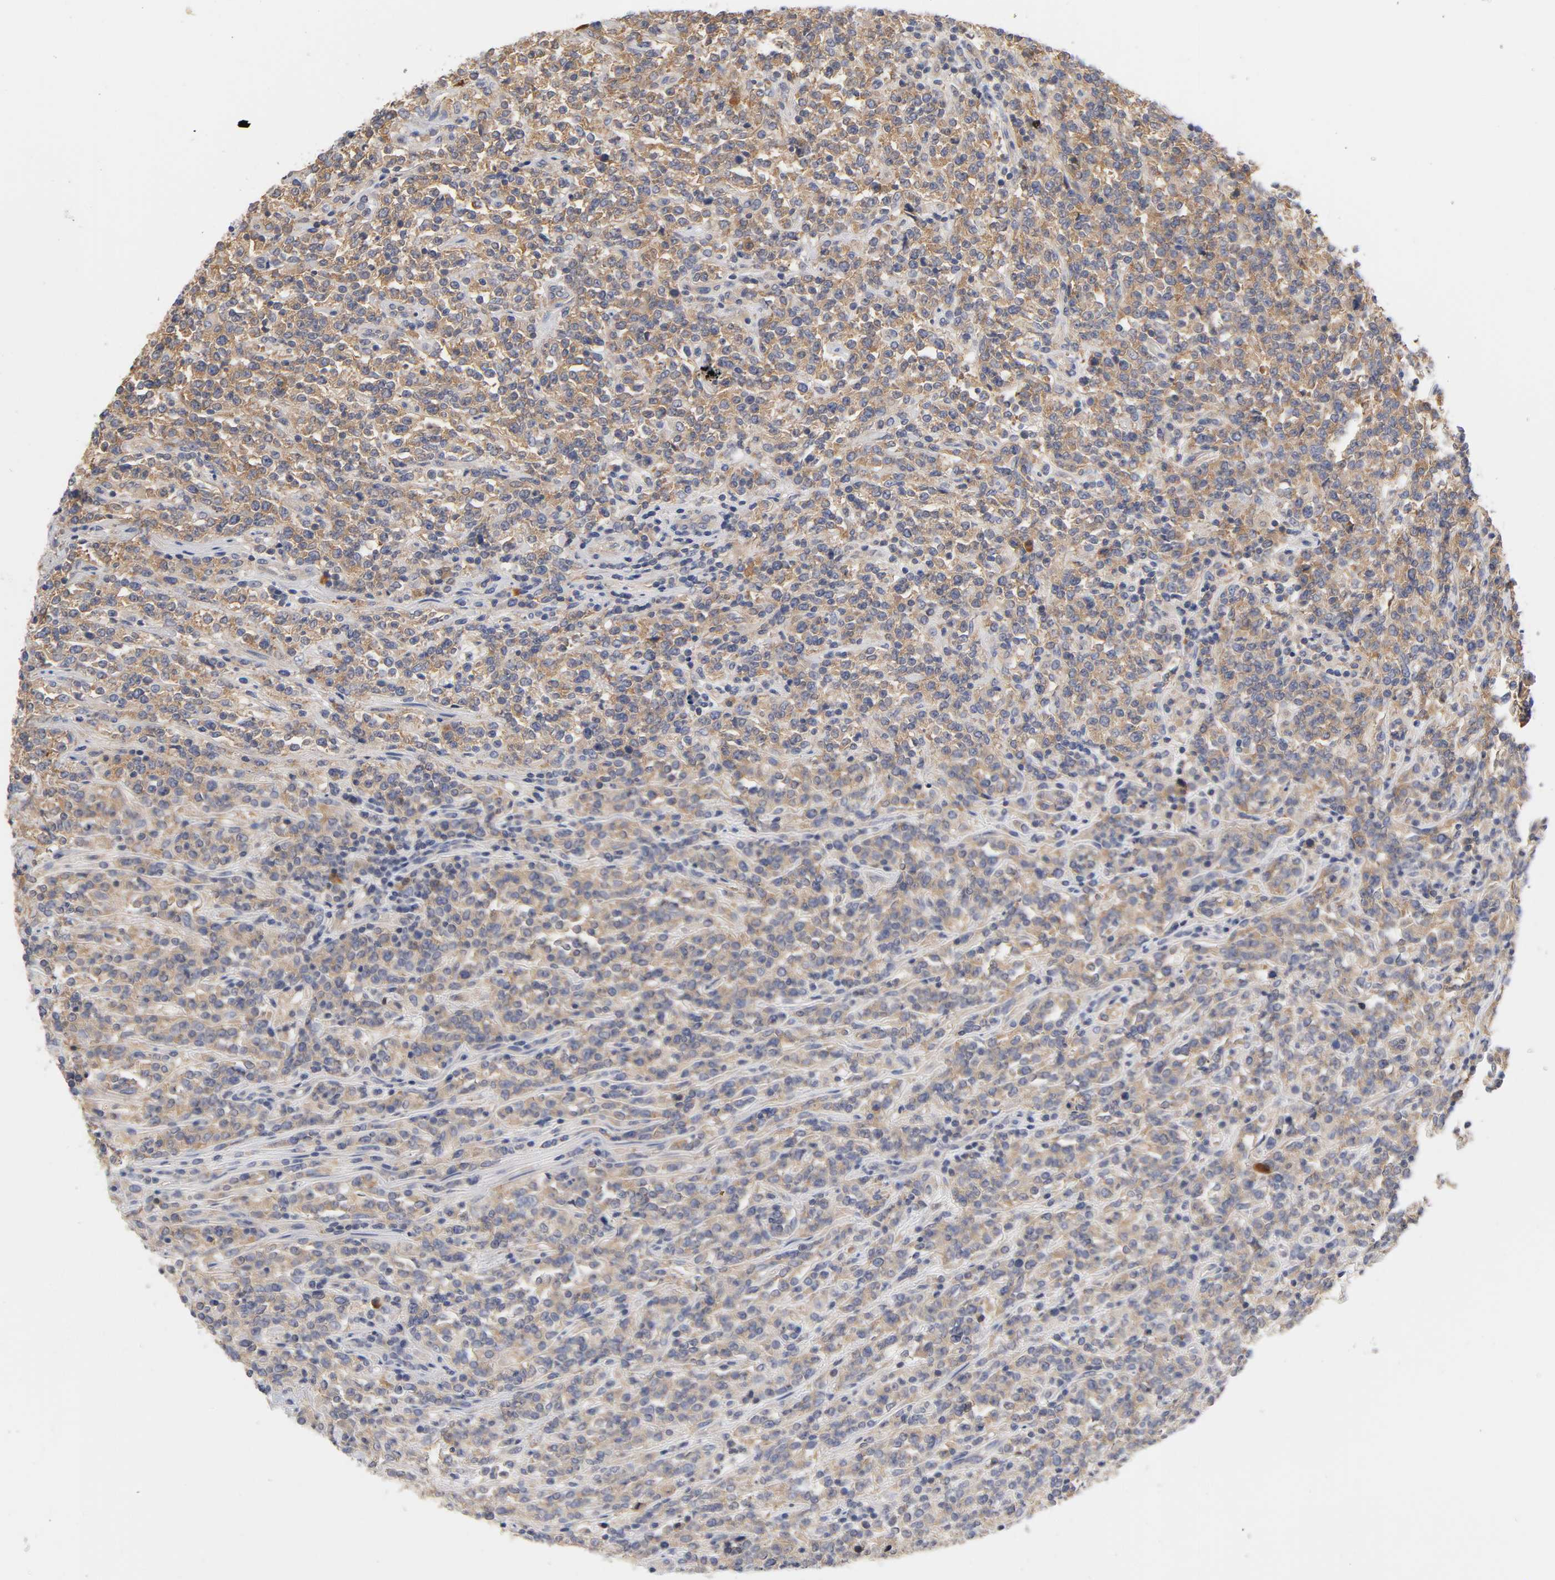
{"staining": {"intensity": "moderate", "quantity": ">75%", "location": "cytoplasmic/membranous"}, "tissue": "lymphoma", "cell_type": "Tumor cells", "image_type": "cancer", "snomed": [{"axis": "morphology", "description": "Malignant lymphoma, non-Hodgkin's type, High grade"}, {"axis": "topography", "description": "Soft tissue"}], "caption": "A brown stain highlights moderate cytoplasmic/membranous positivity of a protein in malignant lymphoma, non-Hodgkin's type (high-grade) tumor cells.", "gene": "RPS29", "patient": {"sex": "male", "age": 18}}